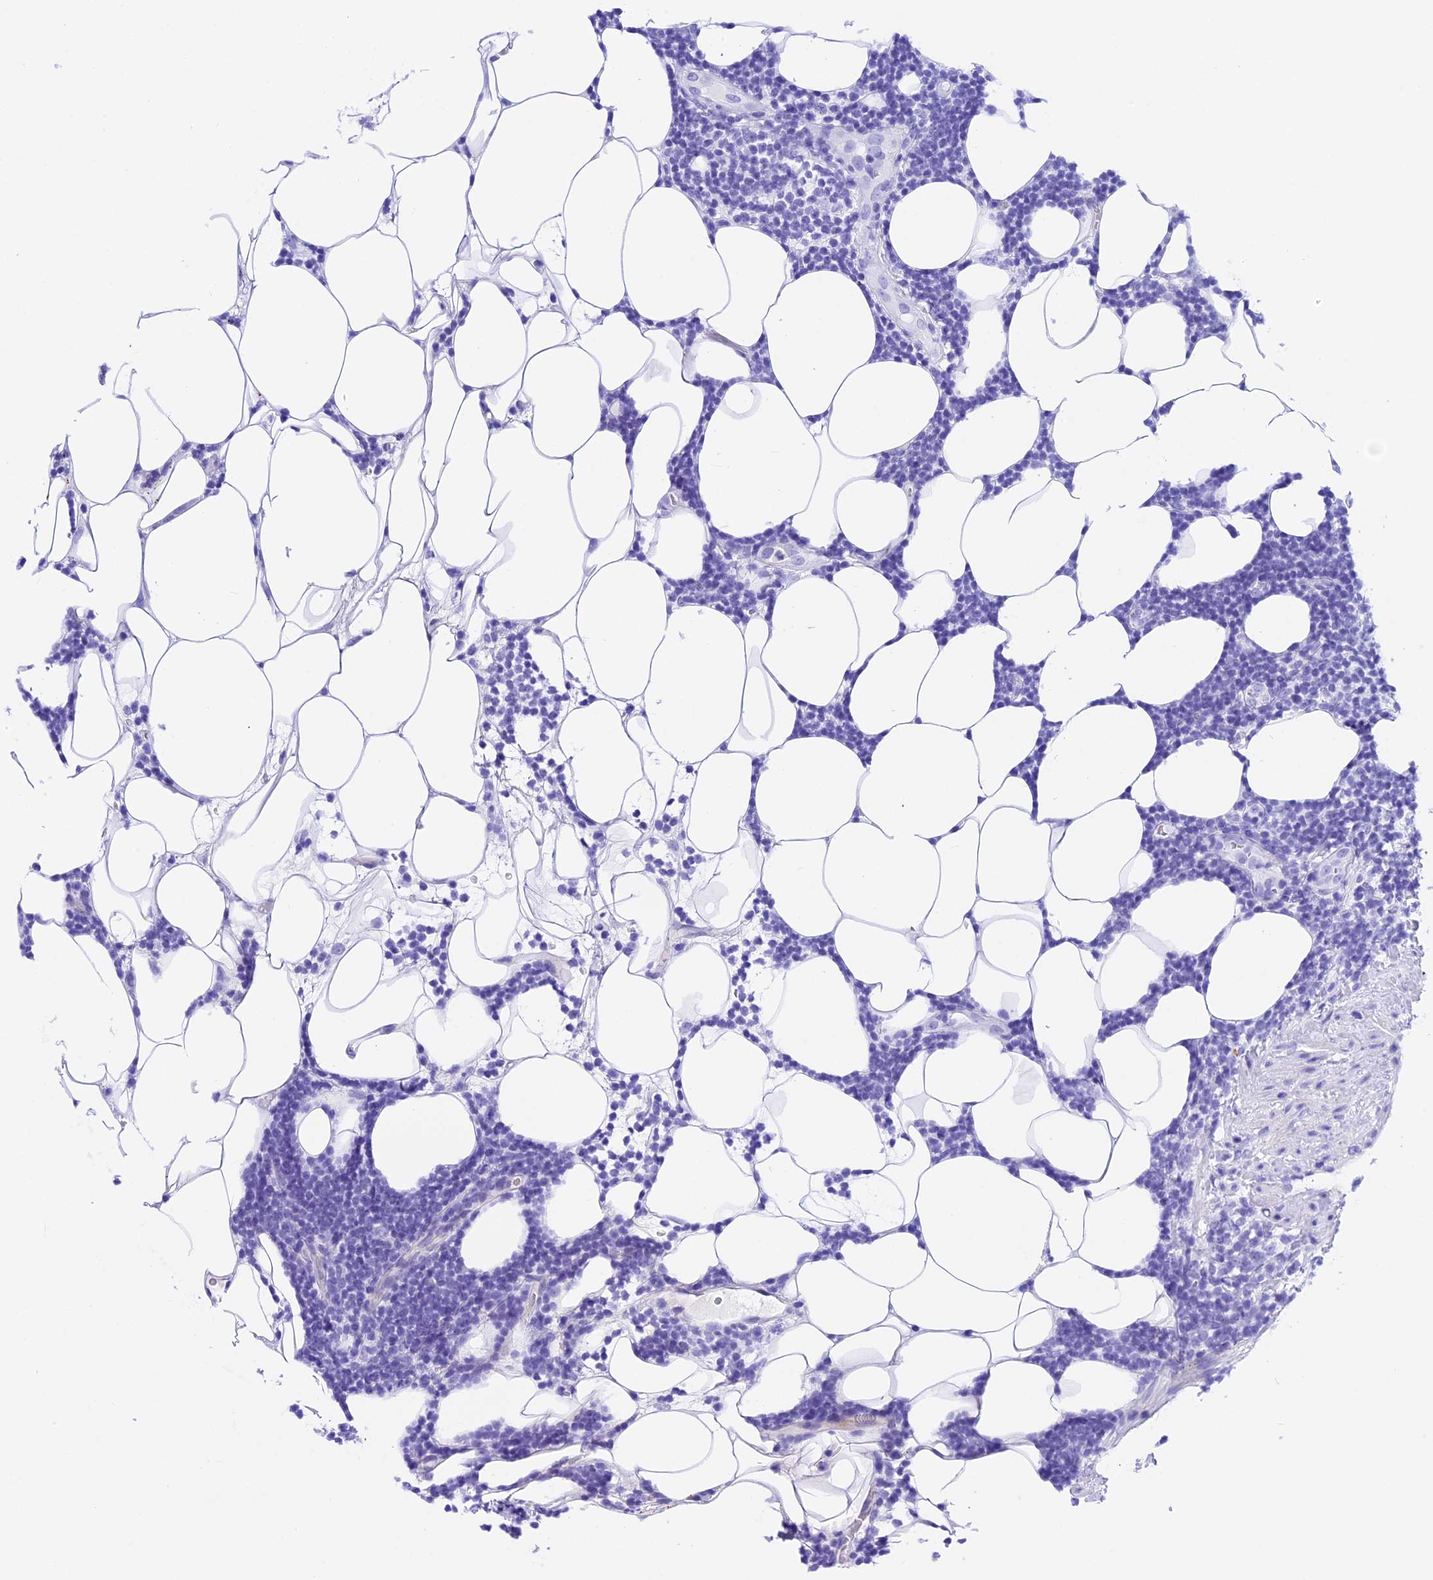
{"staining": {"intensity": "negative", "quantity": "none", "location": "none"}, "tissue": "lymphoma", "cell_type": "Tumor cells", "image_type": "cancer", "snomed": [{"axis": "morphology", "description": "Malignant lymphoma, non-Hodgkin's type, Low grade"}, {"axis": "topography", "description": "Lymph node"}], "caption": "High magnification brightfield microscopy of malignant lymphoma, non-Hodgkin's type (low-grade) stained with DAB (brown) and counterstained with hematoxylin (blue): tumor cells show no significant positivity.", "gene": "PSG11", "patient": {"sex": "male", "age": 66}}